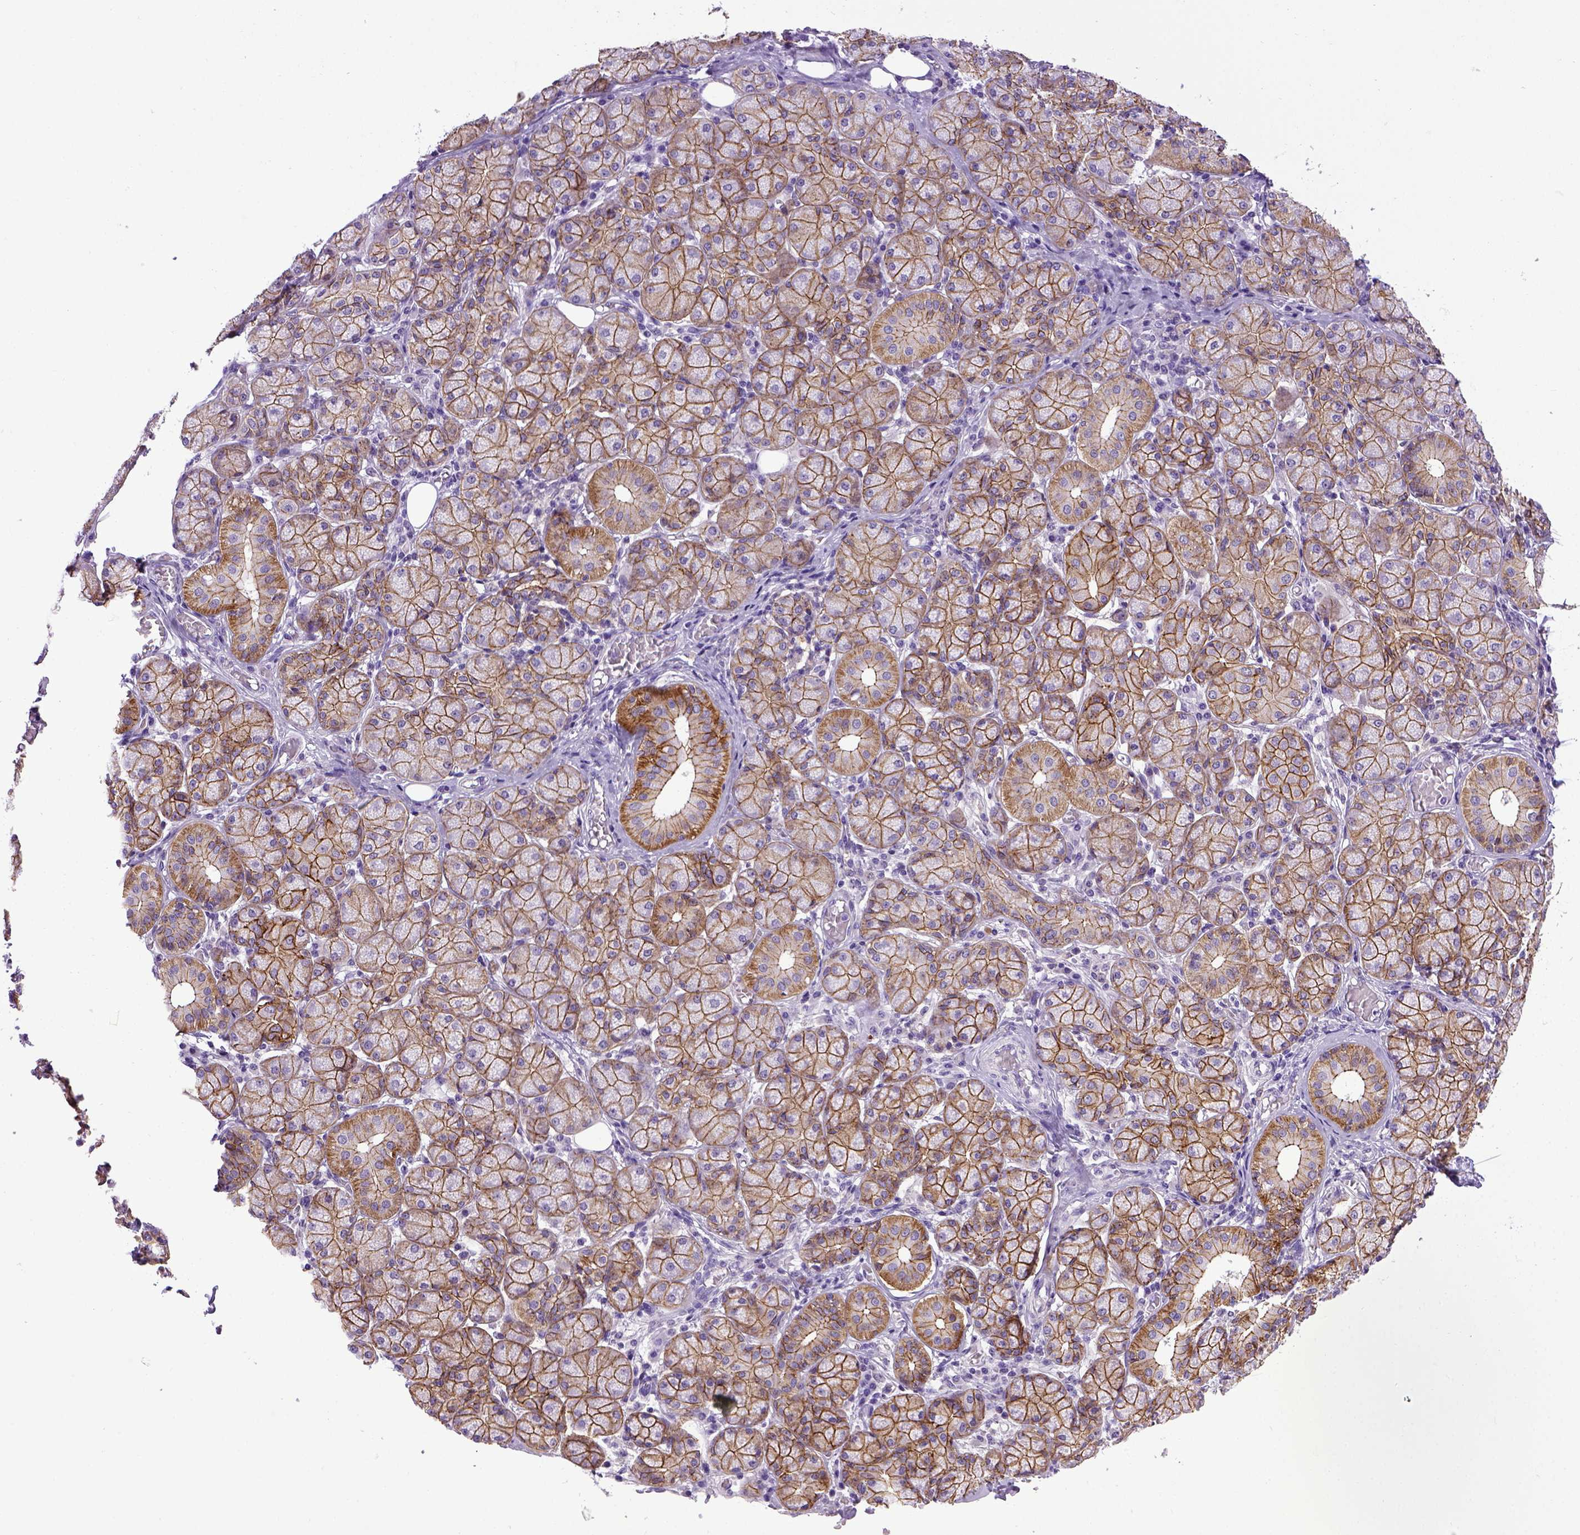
{"staining": {"intensity": "moderate", "quantity": ">75%", "location": "cytoplasmic/membranous"}, "tissue": "salivary gland", "cell_type": "Glandular cells", "image_type": "normal", "snomed": [{"axis": "morphology", "description": "Normal tissue, NOS"}, {"axis": "topography", "description": "Salivary gland"}, {"axis": "topography", "description": "Peripheral nerve tissue"}], "caption": "Immunohistochemistry (IHC) staining of normal salivary gland, which demonstrates medium levels of moderate cytoplasmic/membranous expression in about >75% of glandular cells indicating moderate cytoplasmic/membranous protein expression. The staining was performed using DAB (brown) for protein detection and nuclei were counterstained in hematoxylin (blue).", "gene": "CDH1", "patient": {"sex": "female", "age": 24}}